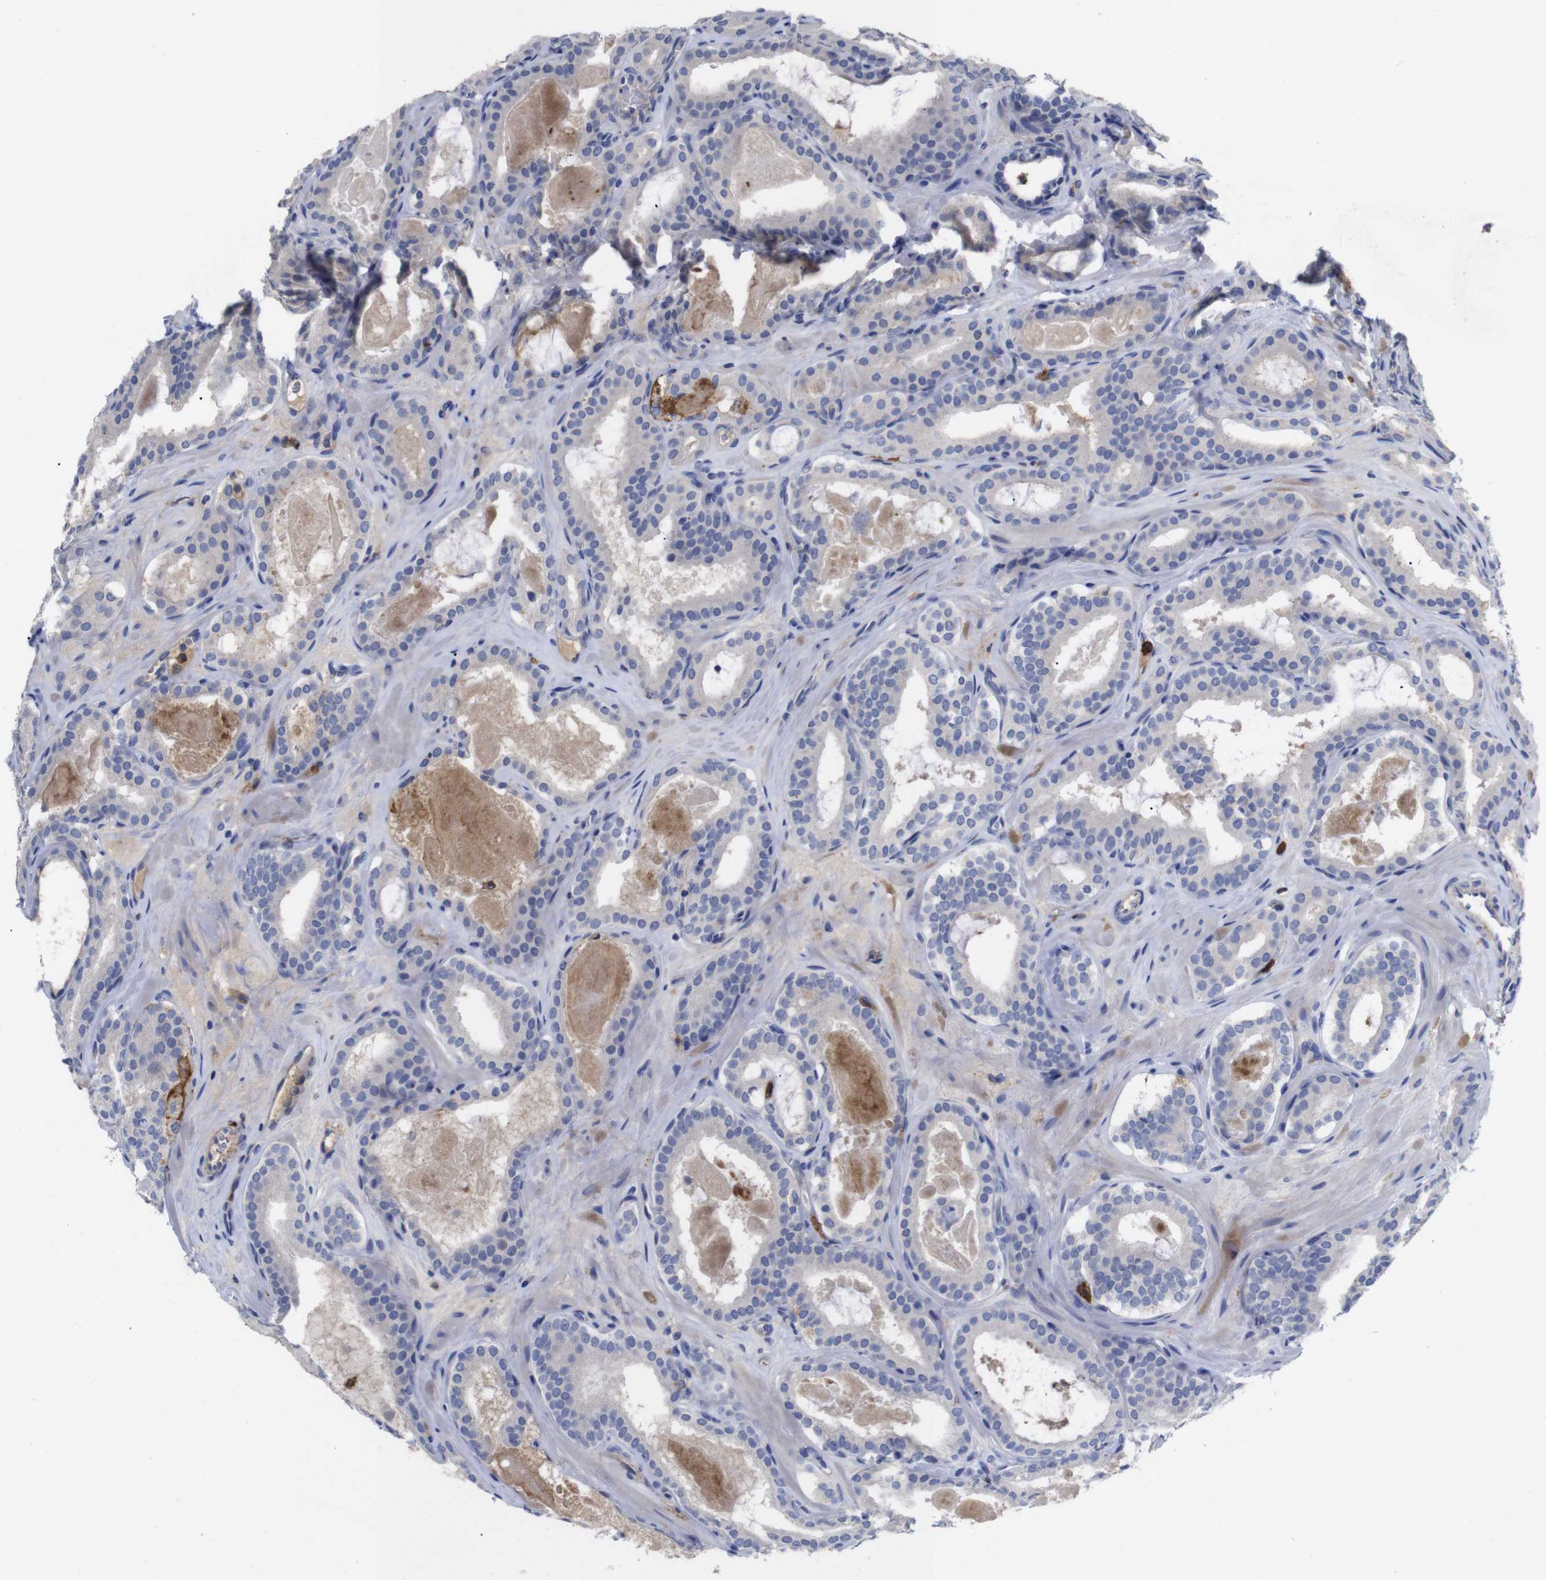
{"staining": {"intensity": "negative", "quantity": "none", "location": "none"}, "tissue": "prostate cancer", "cell_type": "Tumor cells", "image_type": "cancer", "snomed": [{"axis": "morphology", "description": "Adenocarcinoma, High grade"}, {"axis": "topography", "description": "Prostate"}], "caption": "Immunohistochemical staining of human high-grade adenocarcinoma (prostate) demonstrates no significant expression in tumor cells. (DAB immunohistochemistry with hematoxylin counter stain).", "gene": "C5AR1", "patient": {"sex": "male", "age": 60}}